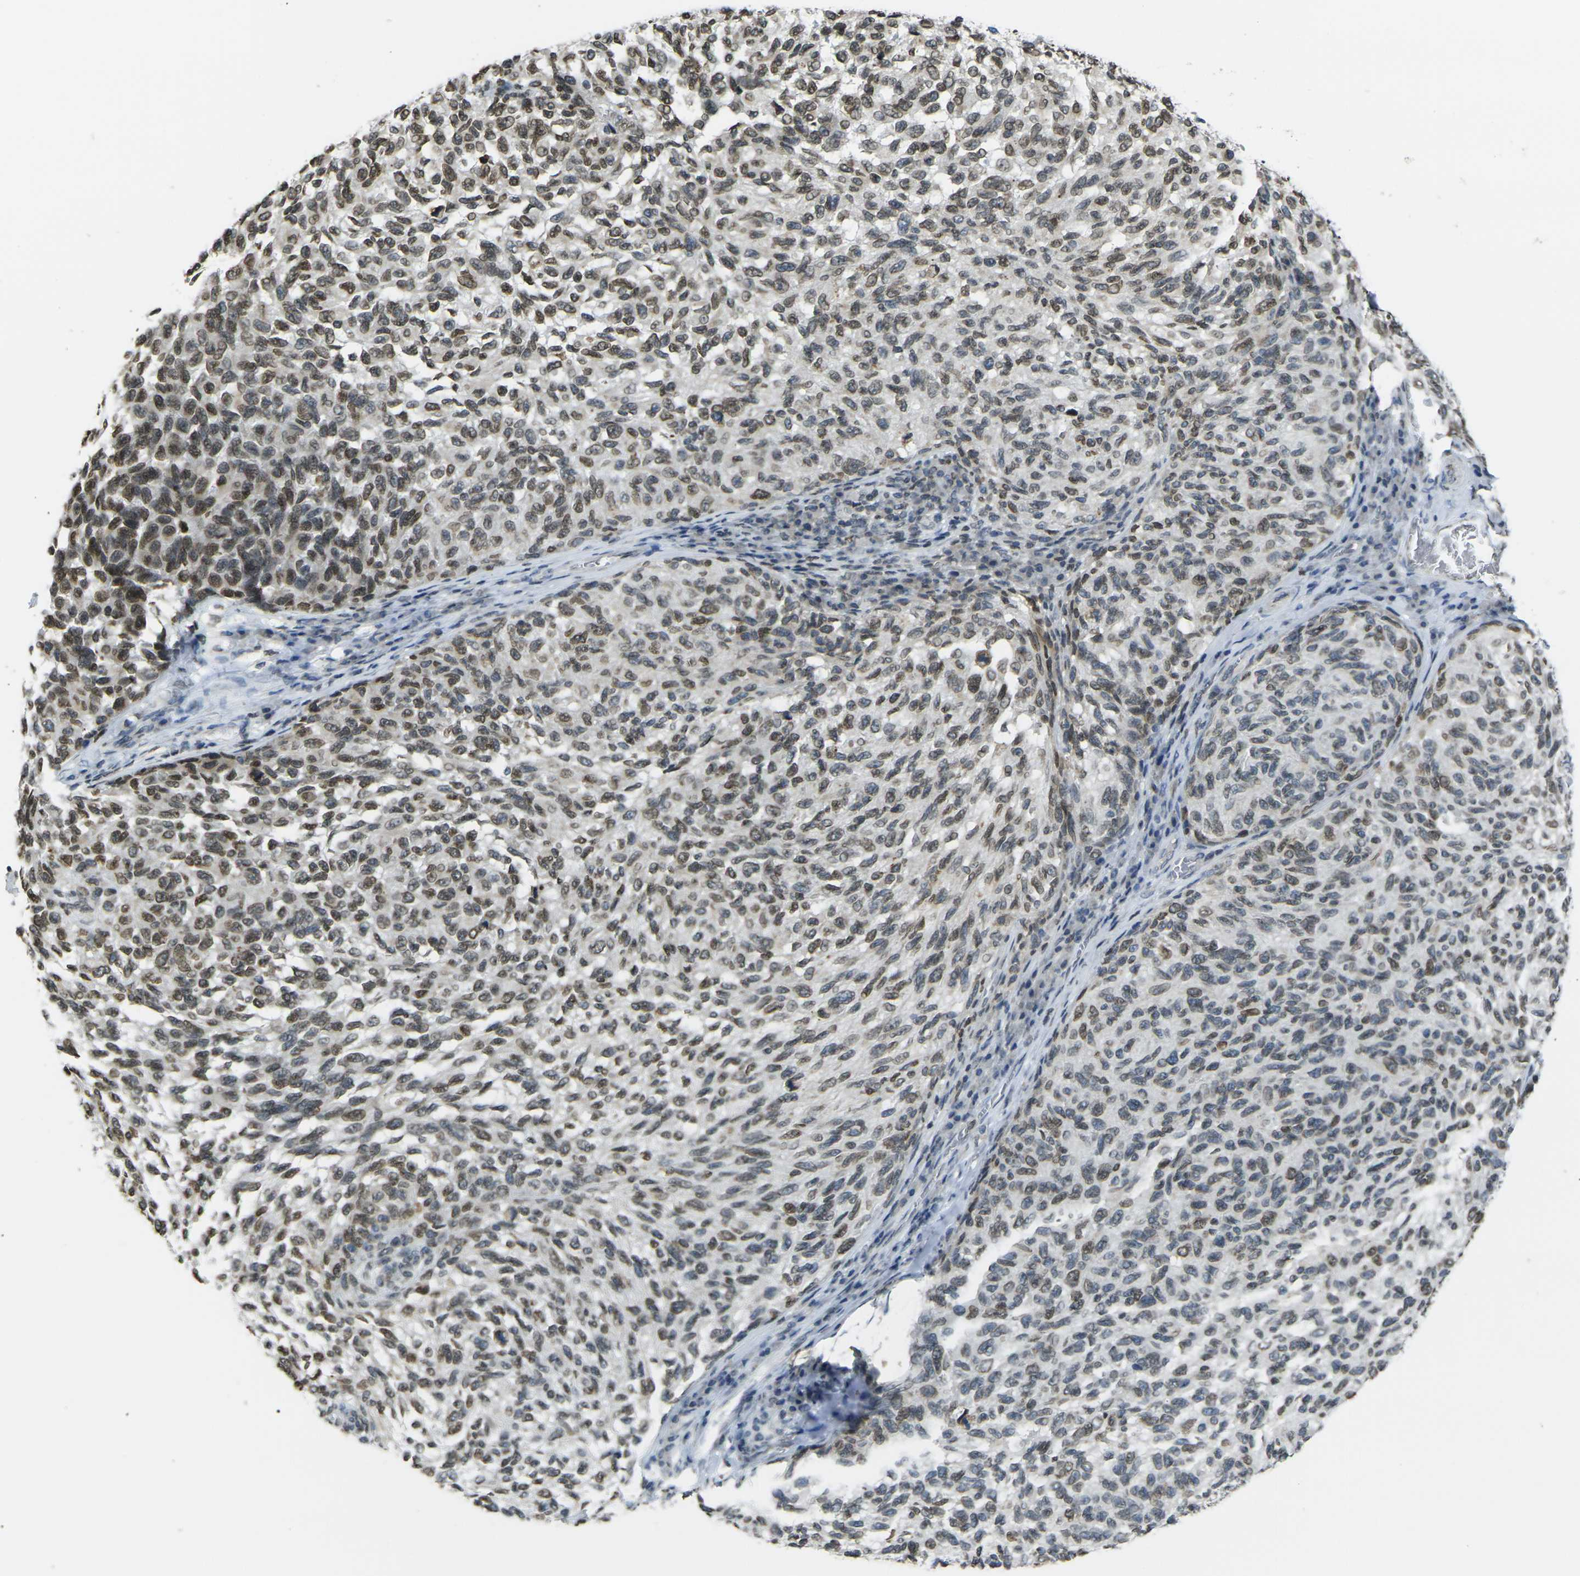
{"staining": {"intensity": "moderate", "quantity": ">75%", "location": "cytoplasmic/membranous,nuclear"}, "tissue": "melanoma", "cell_type": "Tumor cells", "image_type": "cancer", "snomed": [{"axis": "morphology", "description": "Malignant melanoma, NOS"}, {"axis": "topography", "description": "Skin"}], "caption": "The photomicrograph reveals immunohistochemical staining of melanoma. There is moderate cytoplasmic/membranous and nuclear expression is appreciated in about >75% of tumor cells. Using DAB (brown) and hematoxylin (blue) stains, captured at high magnification using brightfield microscopy.", "gene": "BRDT", "patient": {"sex": "female", "age": 73}}